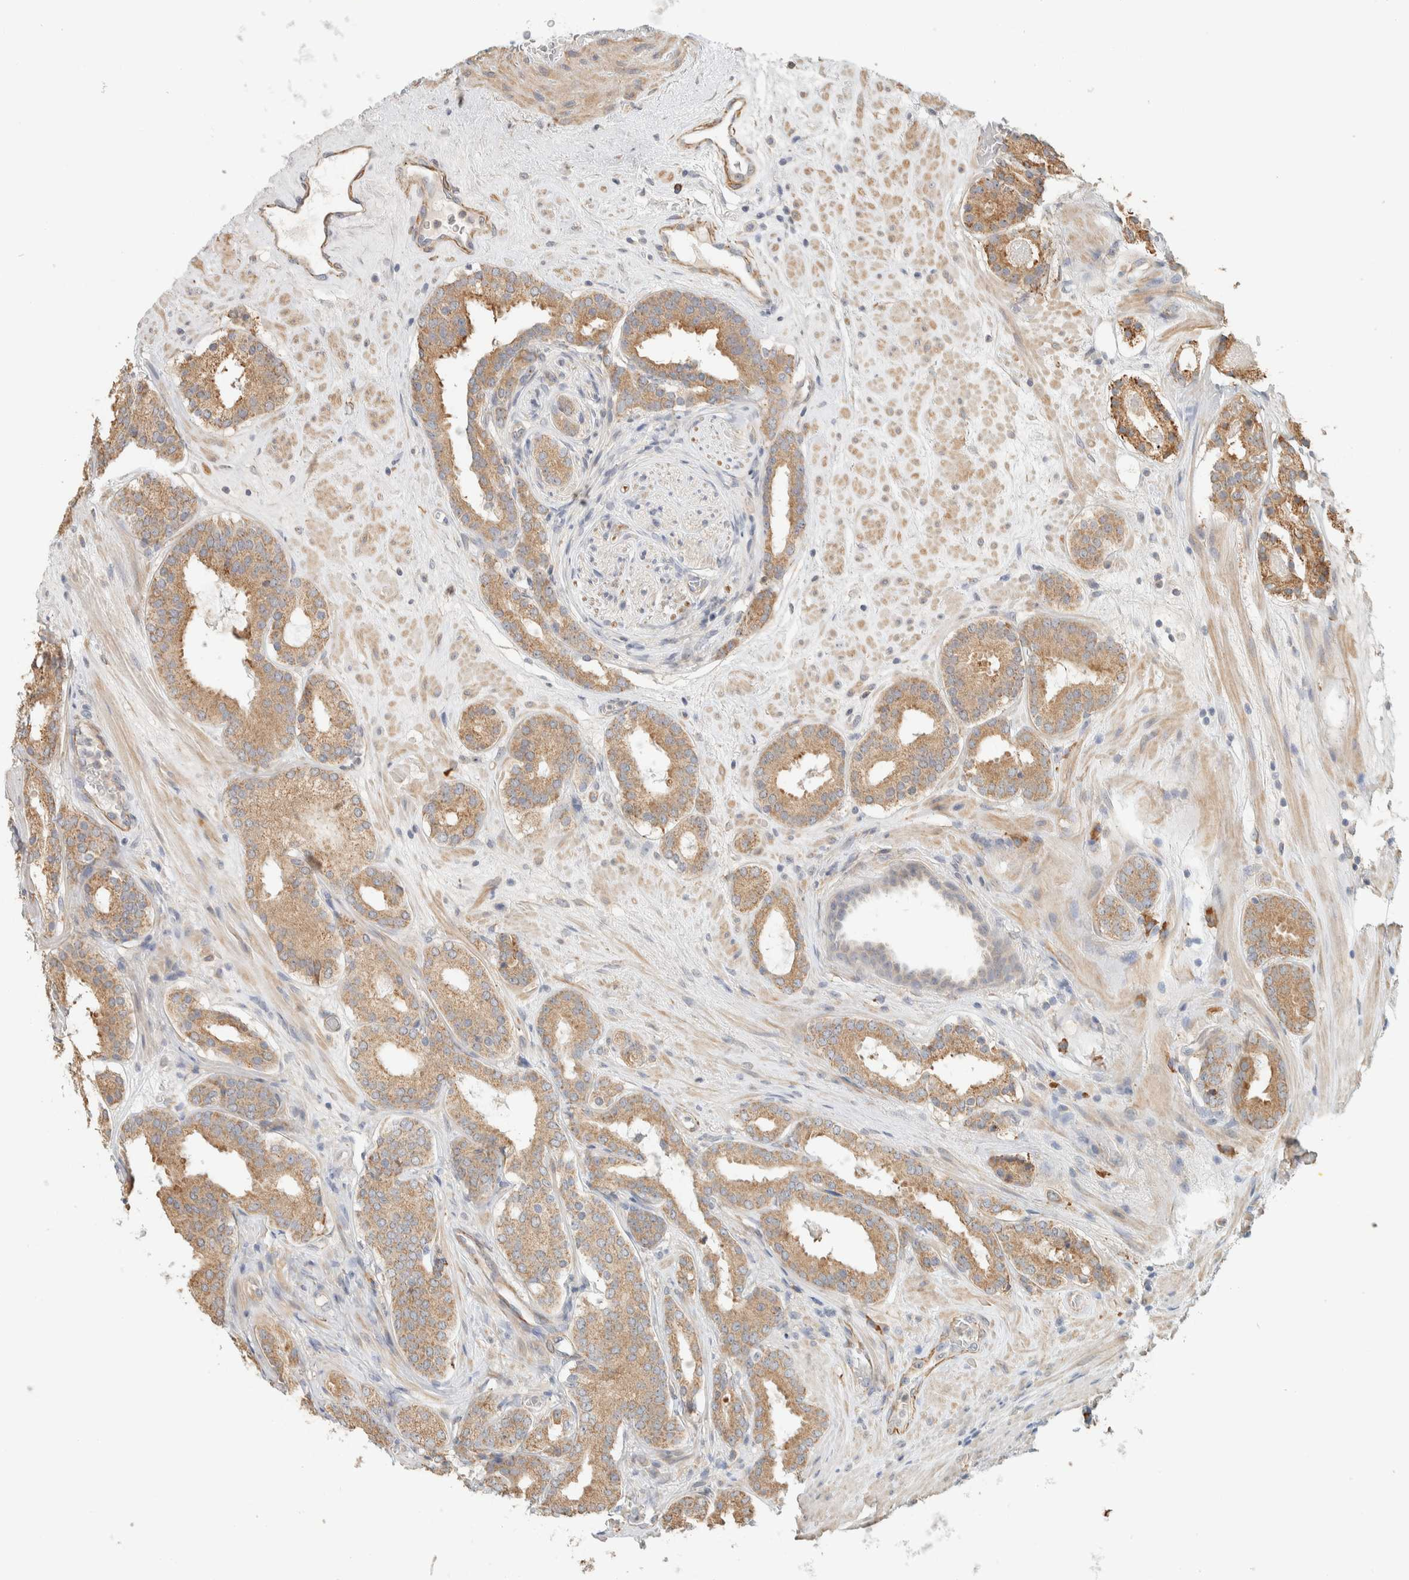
{"staining": {"intensity": "moderate", "quantity": ">75%", "location": "cytoplasmic/membranous"}, "tissue": "prostate cancer", "cell_type": "Tumor cells", "image_type": "cancer", "snomed": [{"axis": "morphology", "description": "Adenocarcinoma, Low grade"}, {"axis": "topography", "description": "Prostate"}], "caption": "A high-resolution photomicrograph shows immunohistochemistry staining of prostate cancer, which demonstrates moderate cytoplasmic/membranous positivity in about >75% of tumor cells.", "gene": "KLHL40", "patient": {"sex": "male", "age": 69}}